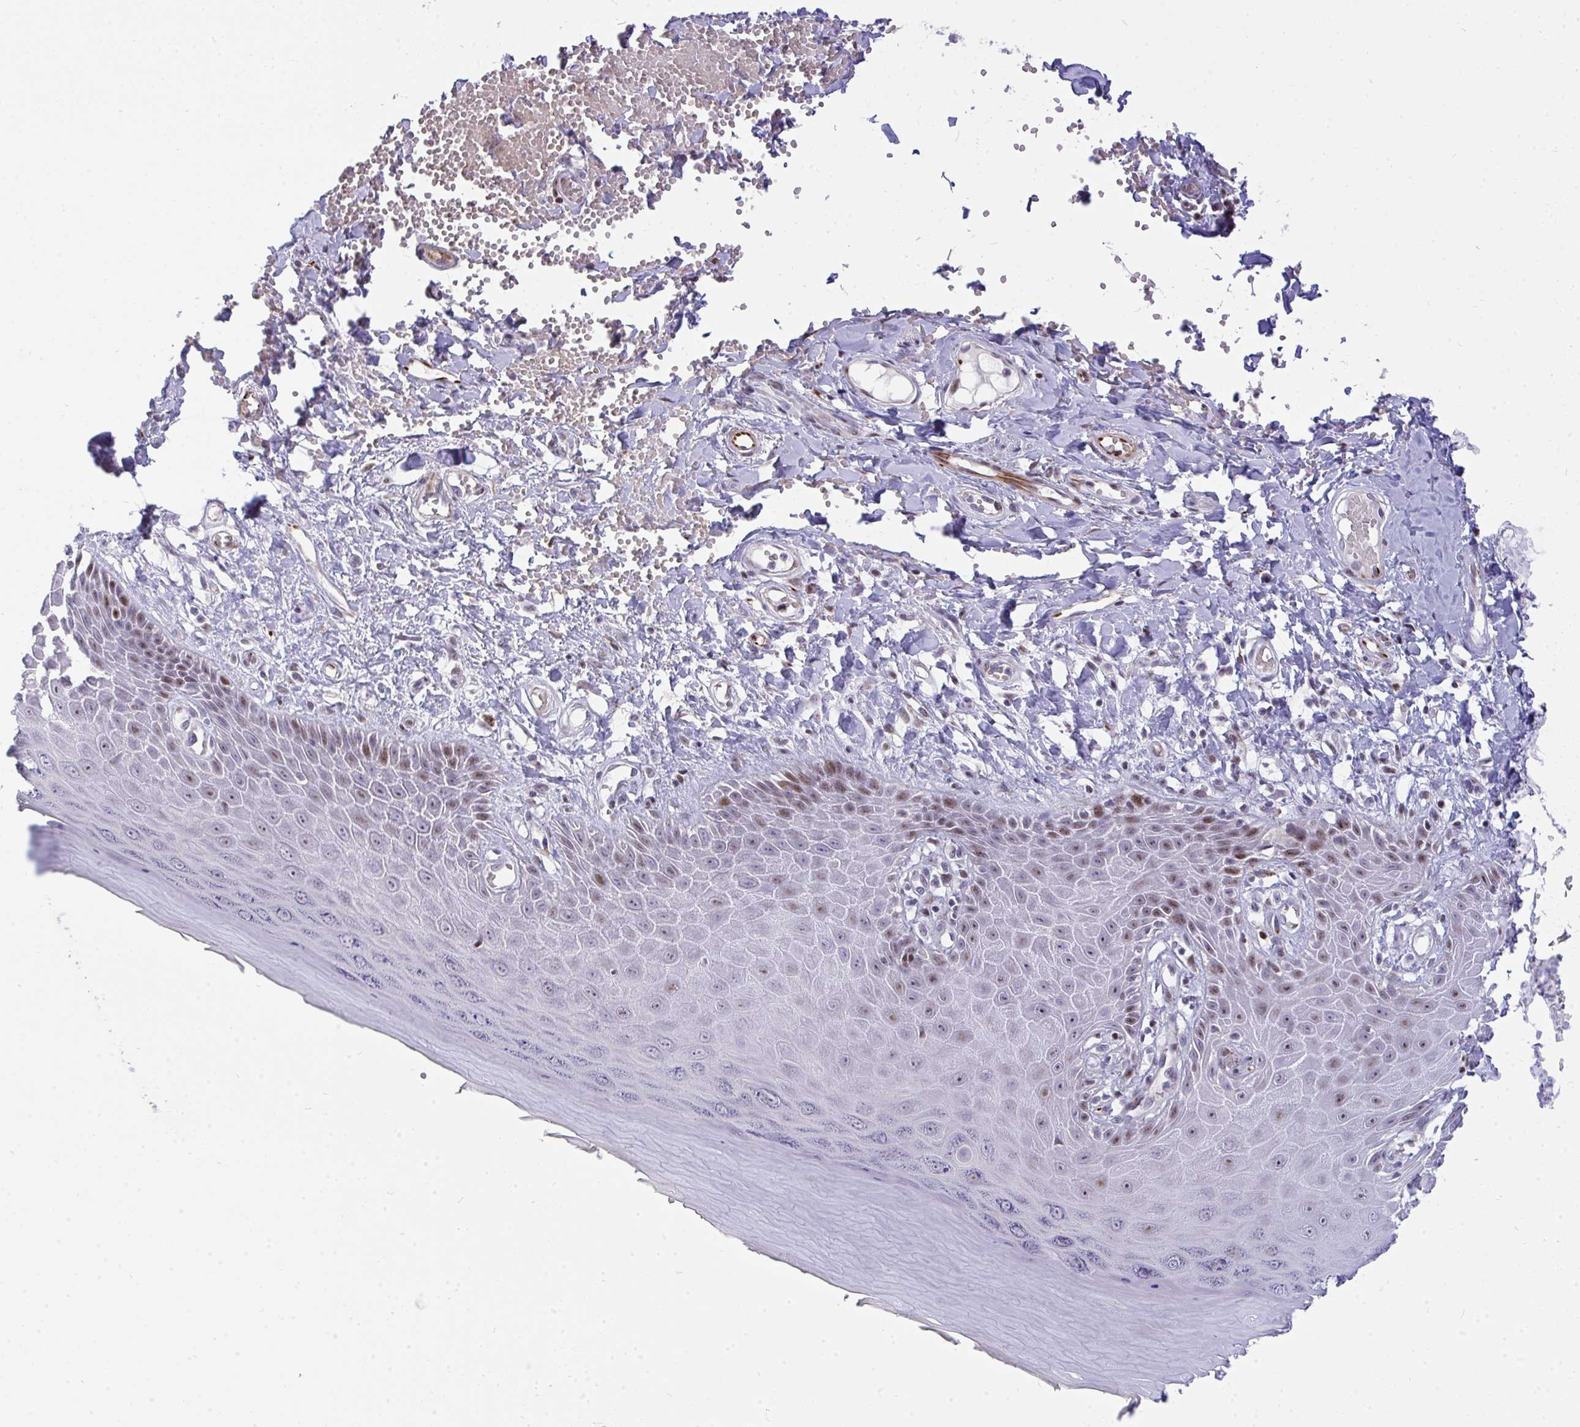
{"staining": {"intensity": "moderate", "quantity": "25%-75%", "location": "nuclear"}, "tissue": "skin", "cell_type": "Epidermal cells", "image_type": "normal", "snomed": [{"axis": "morphology", "description": "Normal tissue, NOS"}, {"axis": "topography", "description": "Anal"}, {"axis": "topography", "description": "Peripheral nerve tissue"}], "caption": "Immunohistochemistry (IHC) image of unremarkable human skin stained for a protein (brown), which displays medium levels of moderate nuclear staining in approximately 25%-75% of epidermal cells.", "gene": "PLPPR3", "patient": {"sex": "male", "age": 78}}